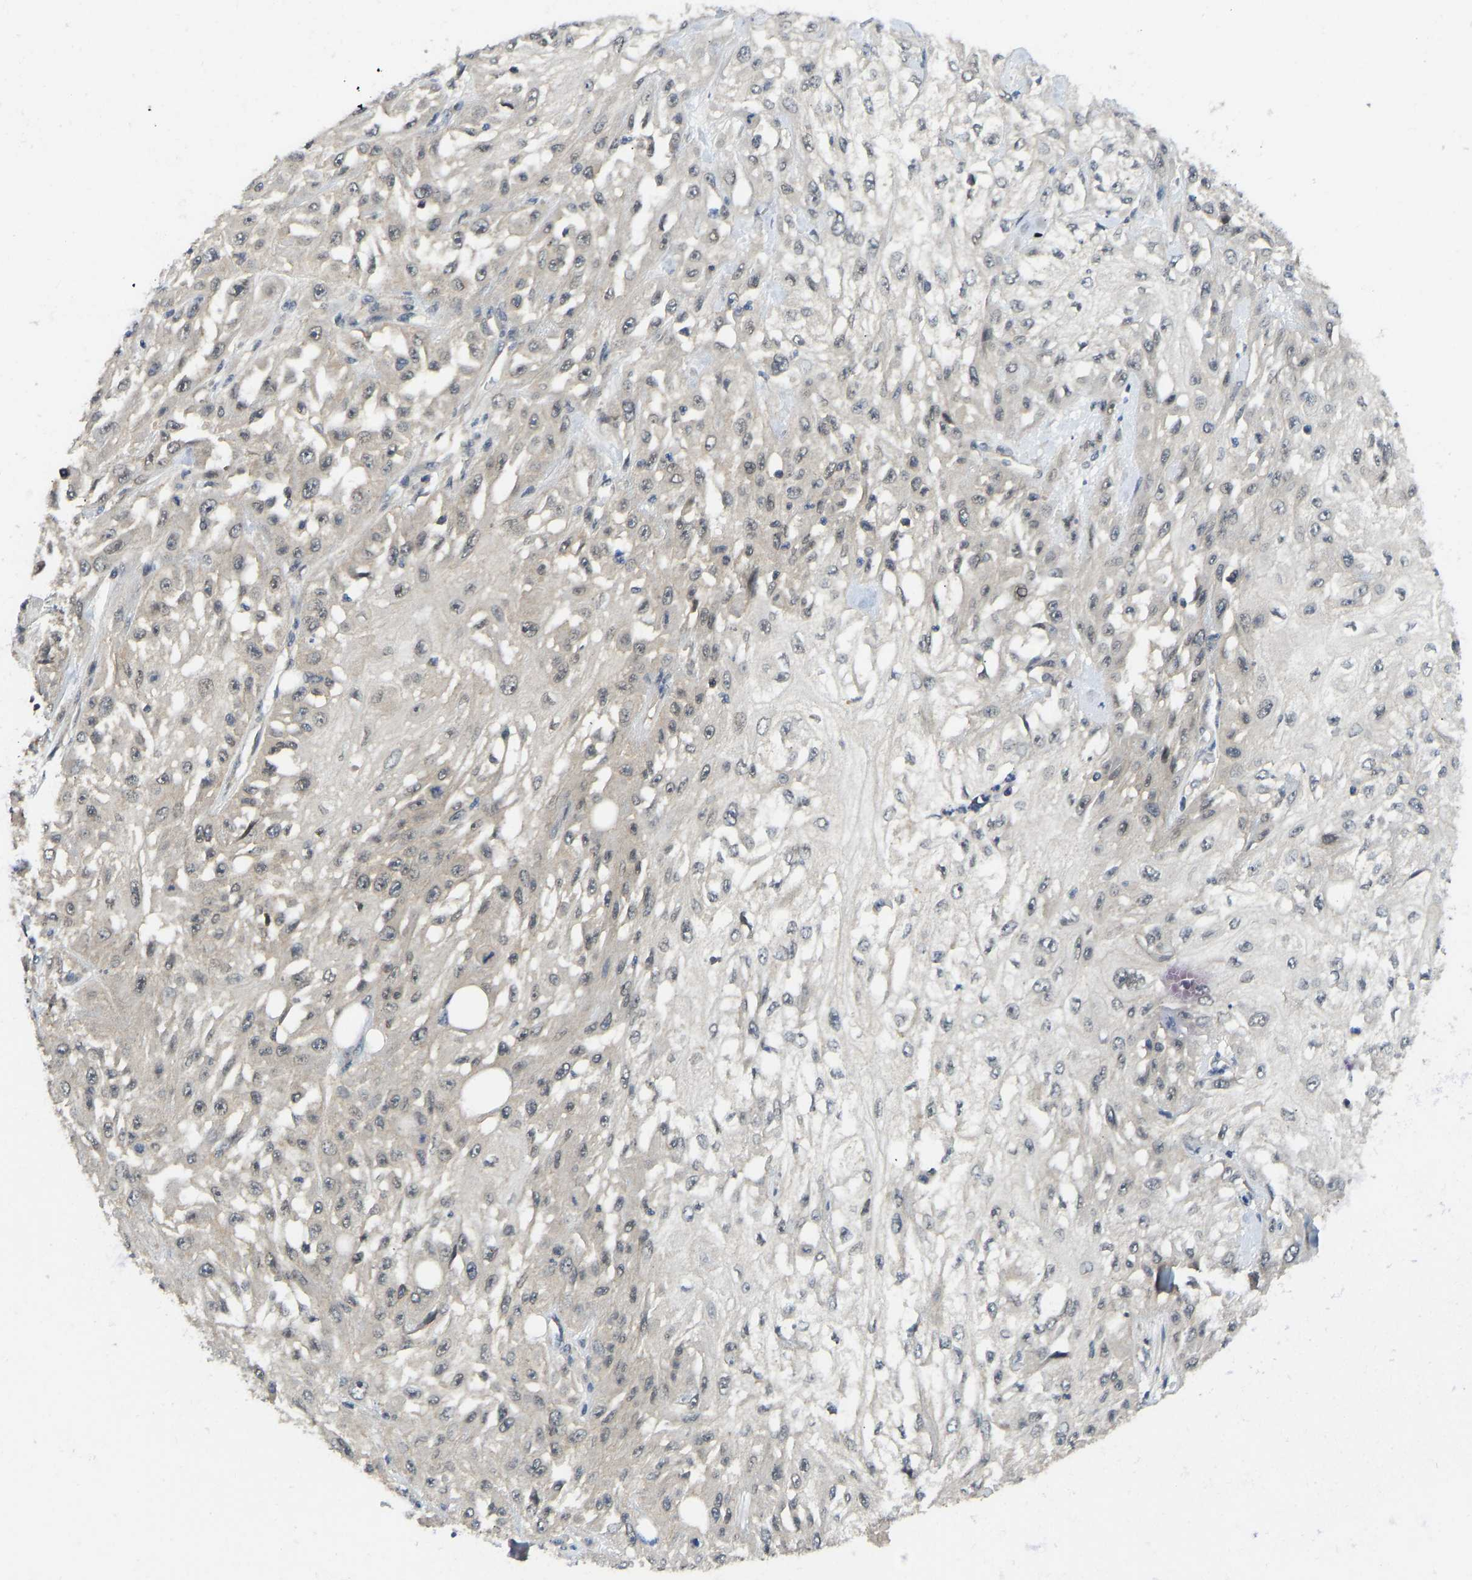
{"staining": {"intensity": "negative", "quantity": "none", "location": "none"}, "tissue": "skin cancer", "cell_type": "Tumor cells", "image_type": "cancer", "snomed": [{"axis": "morphology", "description": "Squamous cell carcinoma, NOS"}, {"axis": "morphology", "description": "Squamous cell carcinoma, metastatic, NOS"}, {"axis": "topography", "description": "Skin"}, {"axis": "topography", "description": "Lymph node"}], "caption": "DAB (3,3'-diaminobenzidine) immunohistochemical staining of human skin metastatic squamous cell carcinoma reveals no significant staining in tumor cells. (DAB (3,3'-diaminobenzidine) immunohistochemistry (IHC) visualized using brightfield microscopy, high magnification).", "gene": "NDRG3", "patient": {"sex": "male", "age": 75}}